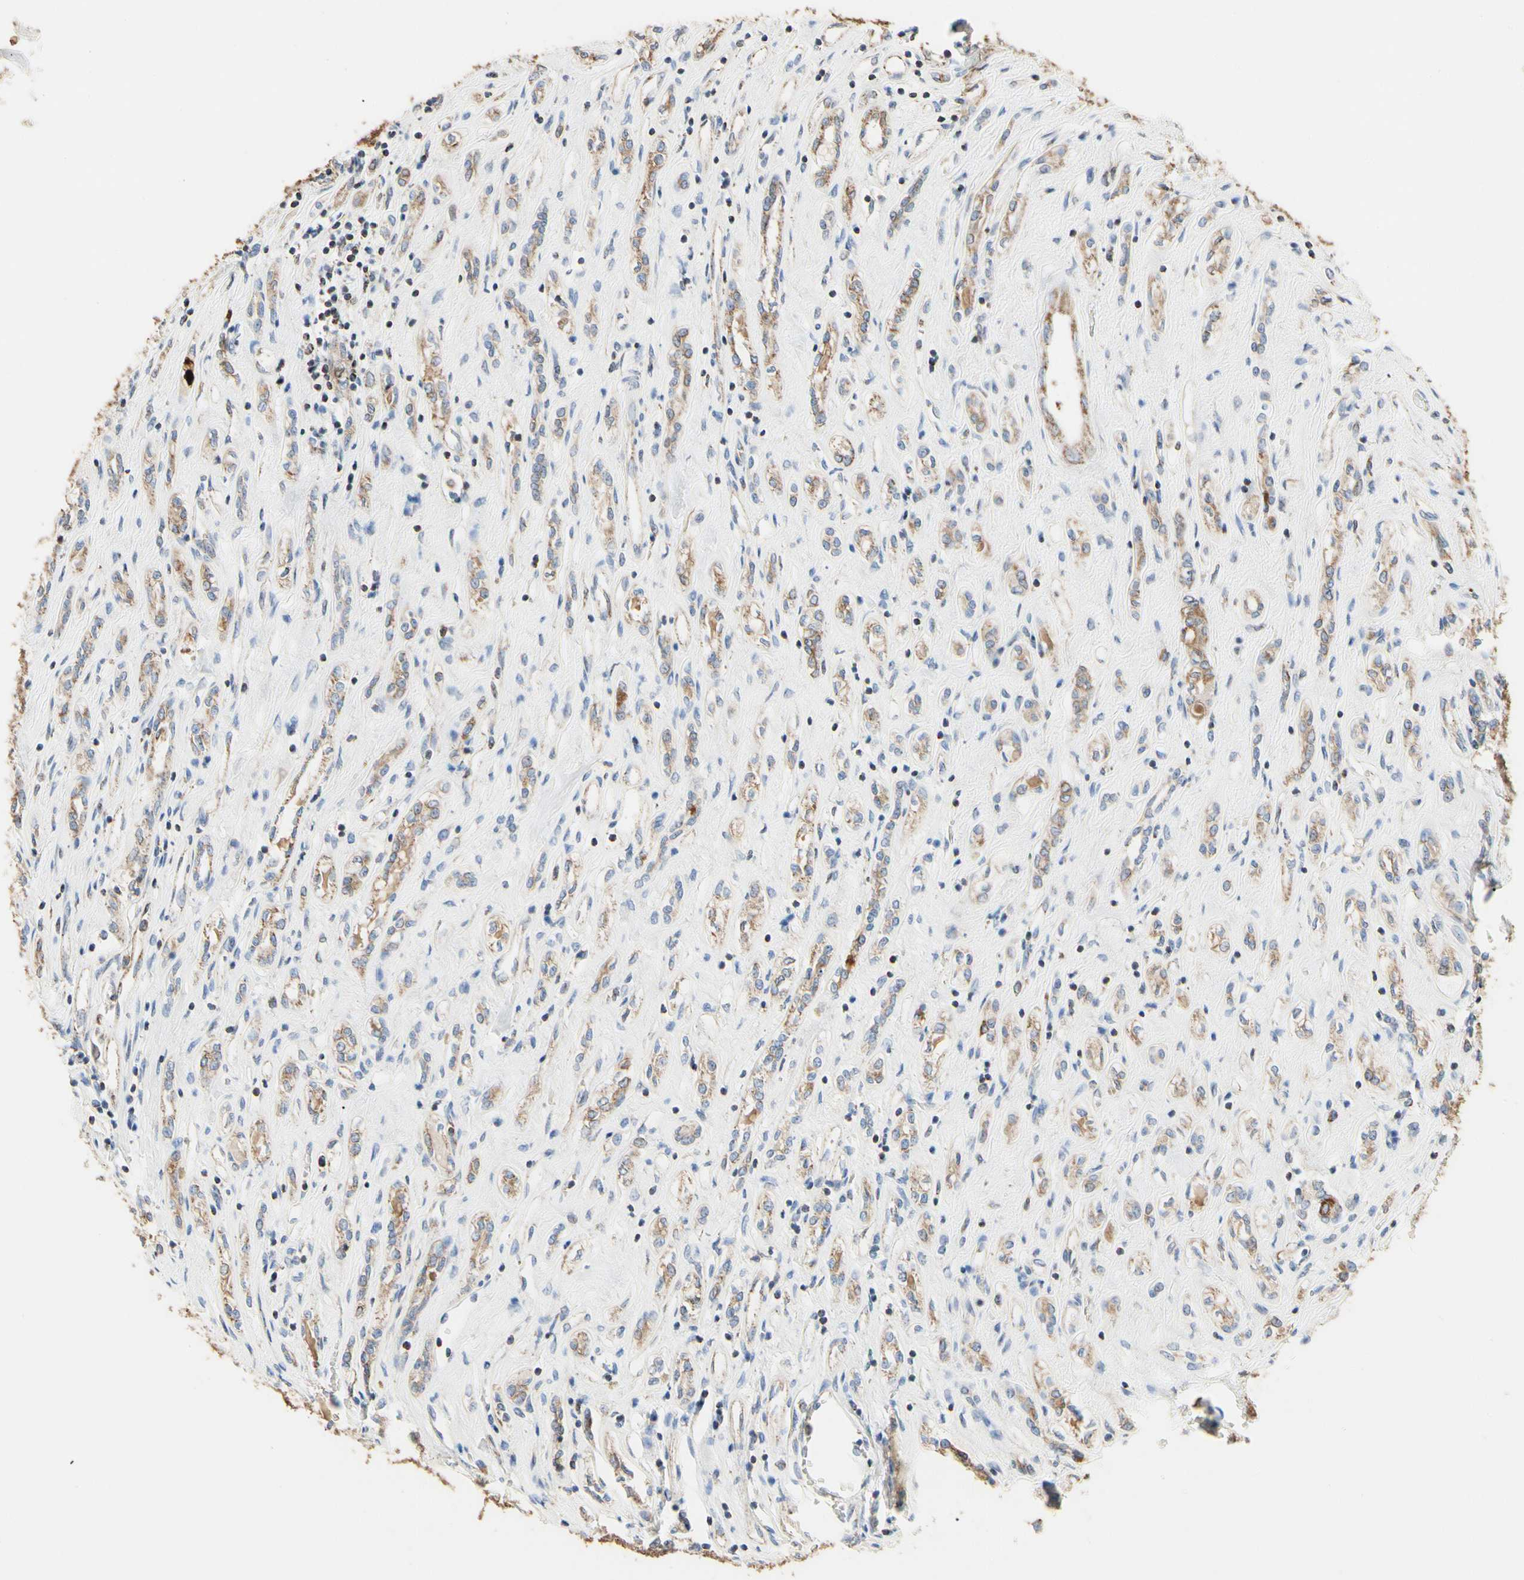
{"staining": {"intensity": "negative", "quantity": "none", "location": "none"}, "tissue": "renal cancer", "cell_type": "Tumor cells", "image_type": "cancer", "snomed": [{"axis": "morphology", "description": "Adenocarcinoma, NOS"}, {"axis": "topography", "description": "Kidney"}], "caption": "Immunohistochemical staining of human adenocarcinoma (renal) demonstrates no significant expression in tumor cells.", "gene": "TUBA1A", "patient": {"sex": "female", "age": 70}}